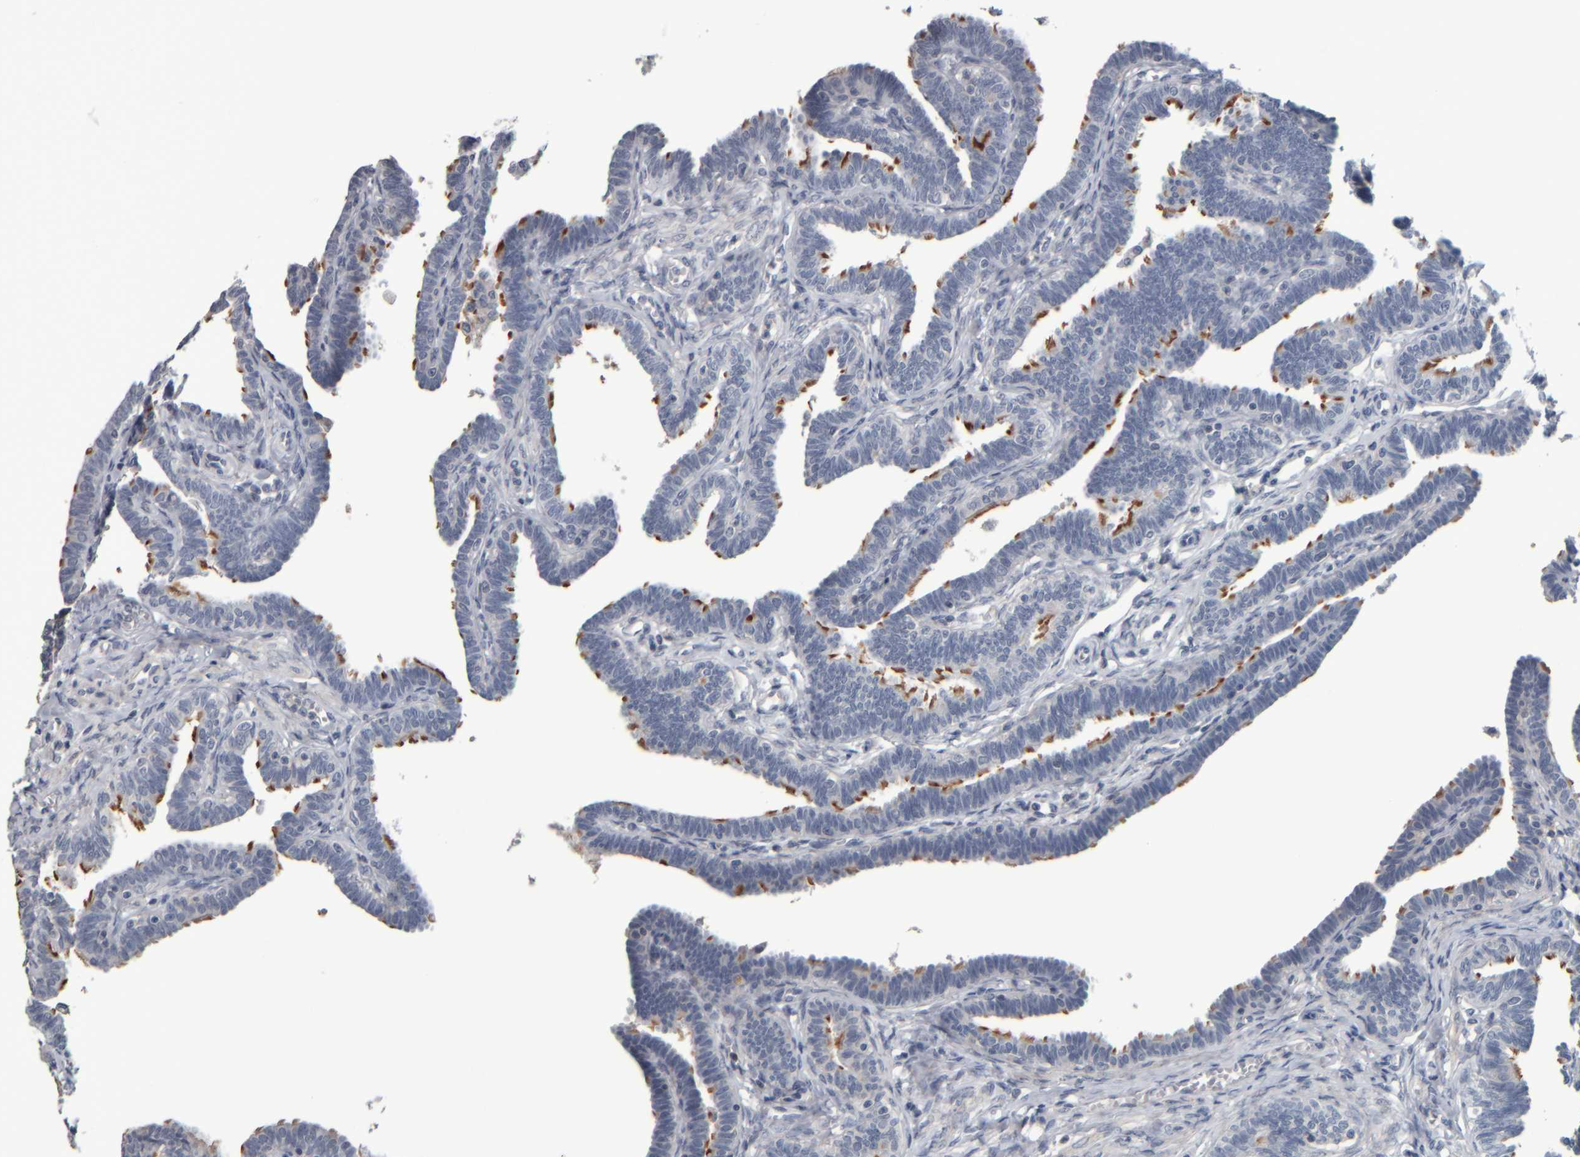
{"staining": {"intensity": "strong", "quantity": "<25%", "location": "cytoplasmic/membranous"}, "tissue": "fallopian tube", "cell_type": "Glandular cells", "image_type": "normal", "snomed": [{"axis": "morphology", "description": "Normal tissue, NOS"}, {"axis": "topography", "description": "Fallopian tube"}, {"axis": "topography", "description": "Ovary"}], "caption": "Fallopian tube stained with immunohistochemistry (IHC) reveals strong cytoplasmic/membranous positivity in about <25% of glandular cells.", "gene": "CAVIN4", "patient": {"sex": "female", "age": 23}}